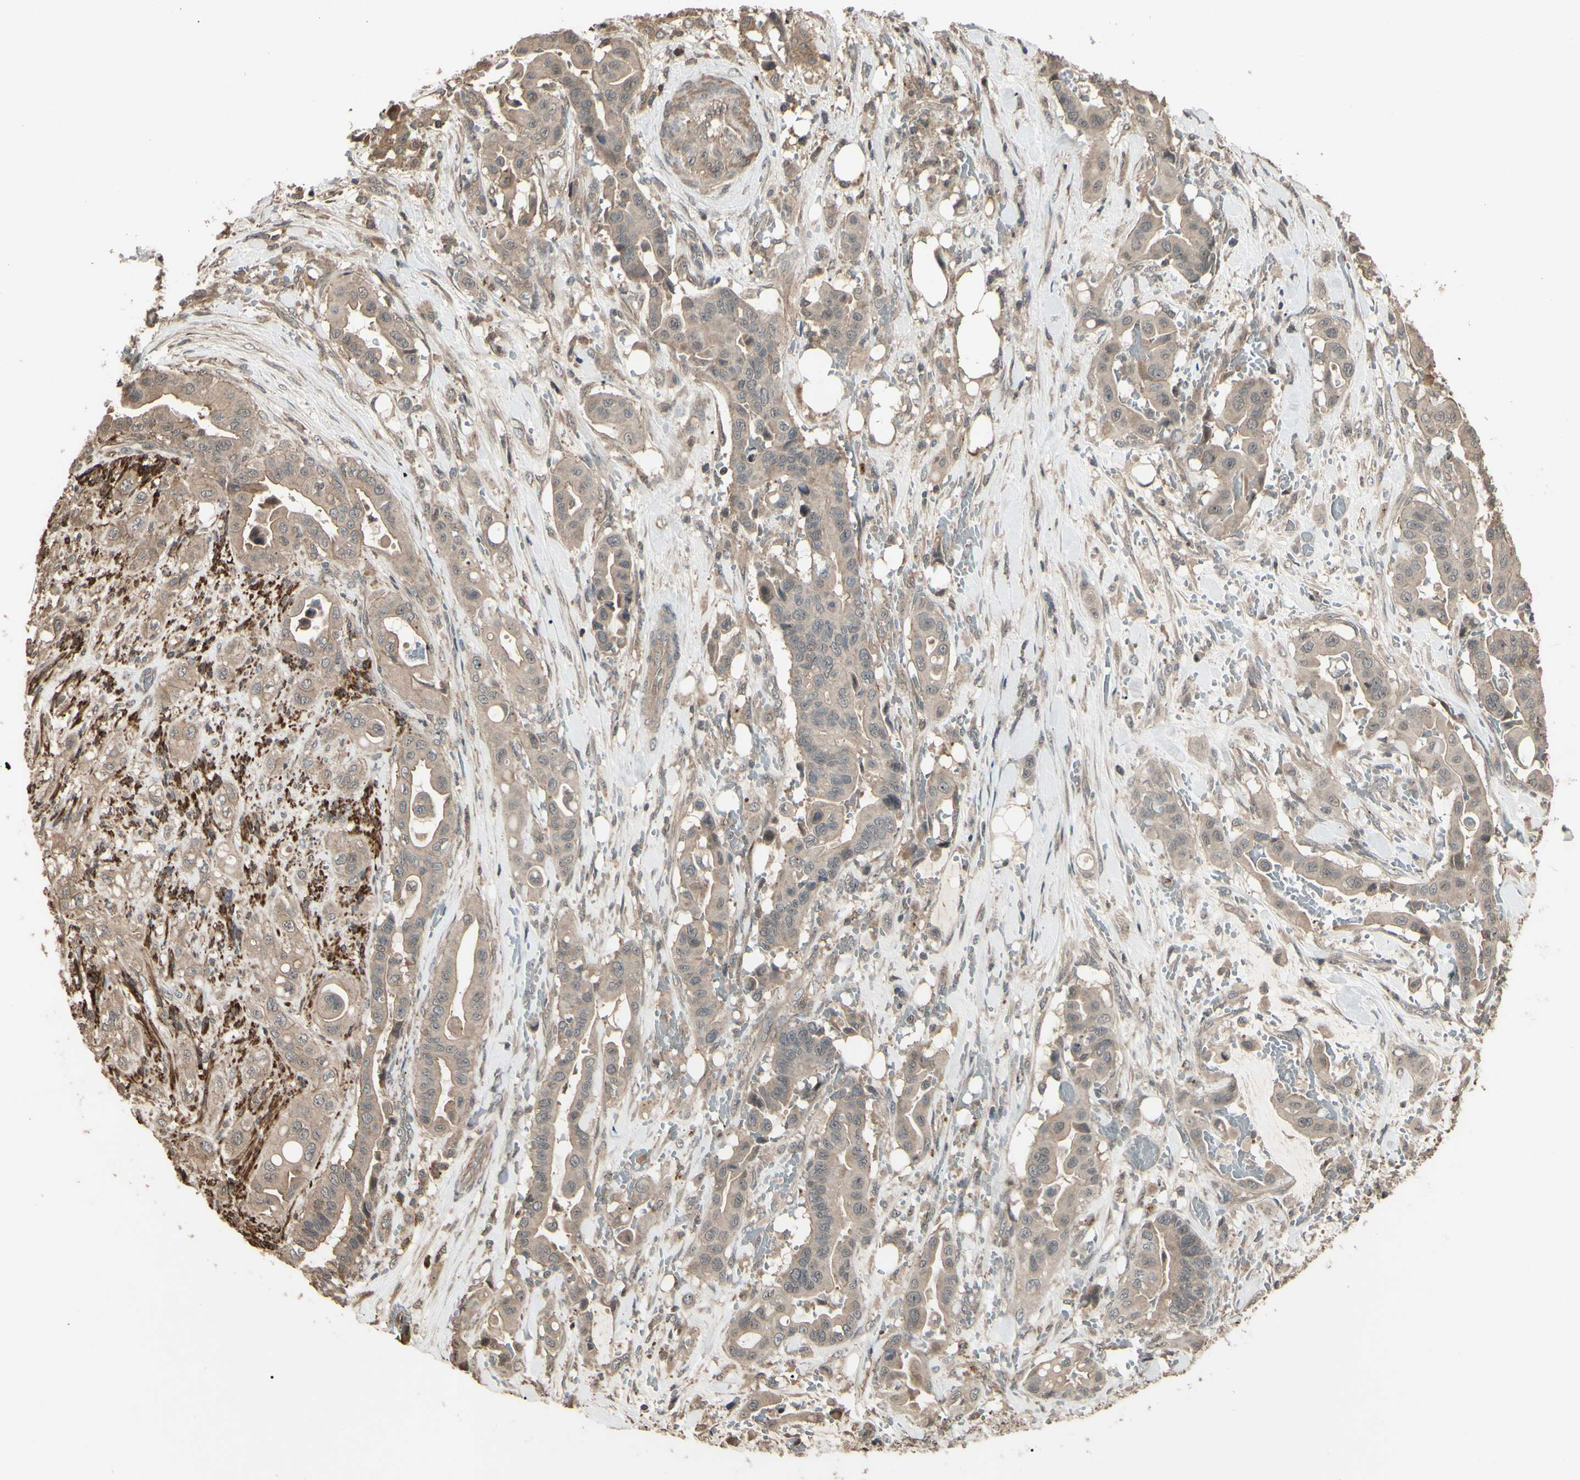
{"staining": {"intensity": "weak", "quantity": ">75%", "location": "cytoplasmic/membranous"}, "tissue": "liver cancer", "cell_type": "Tumor cells", "image_type": "cancer", "snomed": [{"axis": "morphology", "description": "Cholangiocarcinoma"}, {"axis": "topography", "description": "Liver"}], "caption": "Tumor cells exhibit low levels of weak cytoplasmic/membranous expression in about >75% of cells in human liver cholangiocarcinoma. (IHC, brightfield microscopy, high magnification).", "gene": "GNAS", "patient": {"sex": "female", "age": 61}}